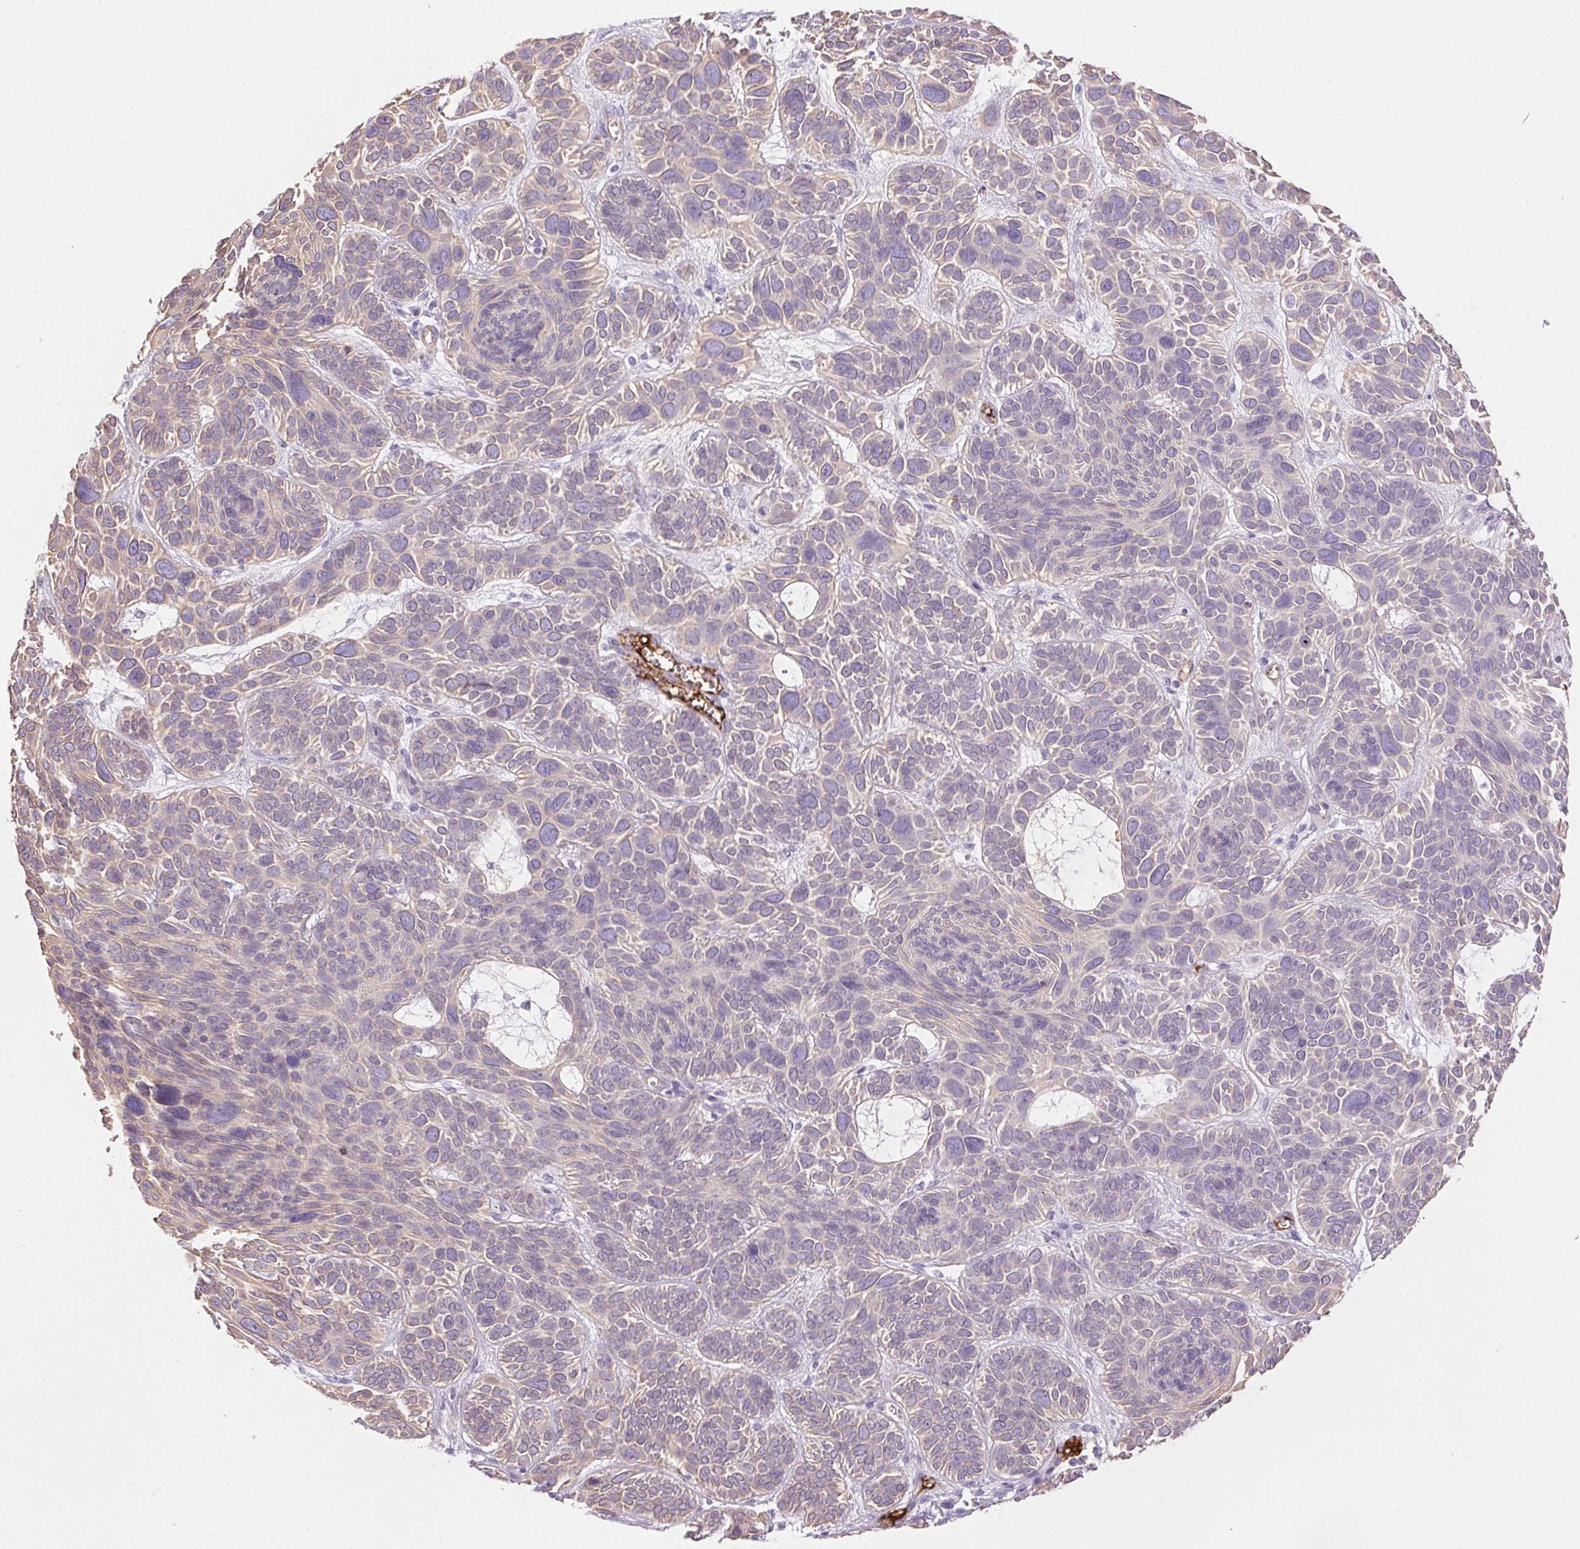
{"staining": {"intensity": "negative", "quantity": "none", "location": "none"}, "tissue": "skin cancer", "cell_type": "Tumor cells", "image_type": "cancer", "snomed": [{"axis": "morphology", "description": "Basal cell carcinoma"}, {"axis": "topography", "description": "Skin"}, {"axis": "topography", "description": "Skin of face"}], "caption": "Histopathology image shows no significant protein expression in tumor cells of basal cell carcinoma (skin). (DAB immunohistochemistry (IHC) with hematoxylin counter stain).", "gene": "FGA", "patient": {"sex": "male", "age": 73}}